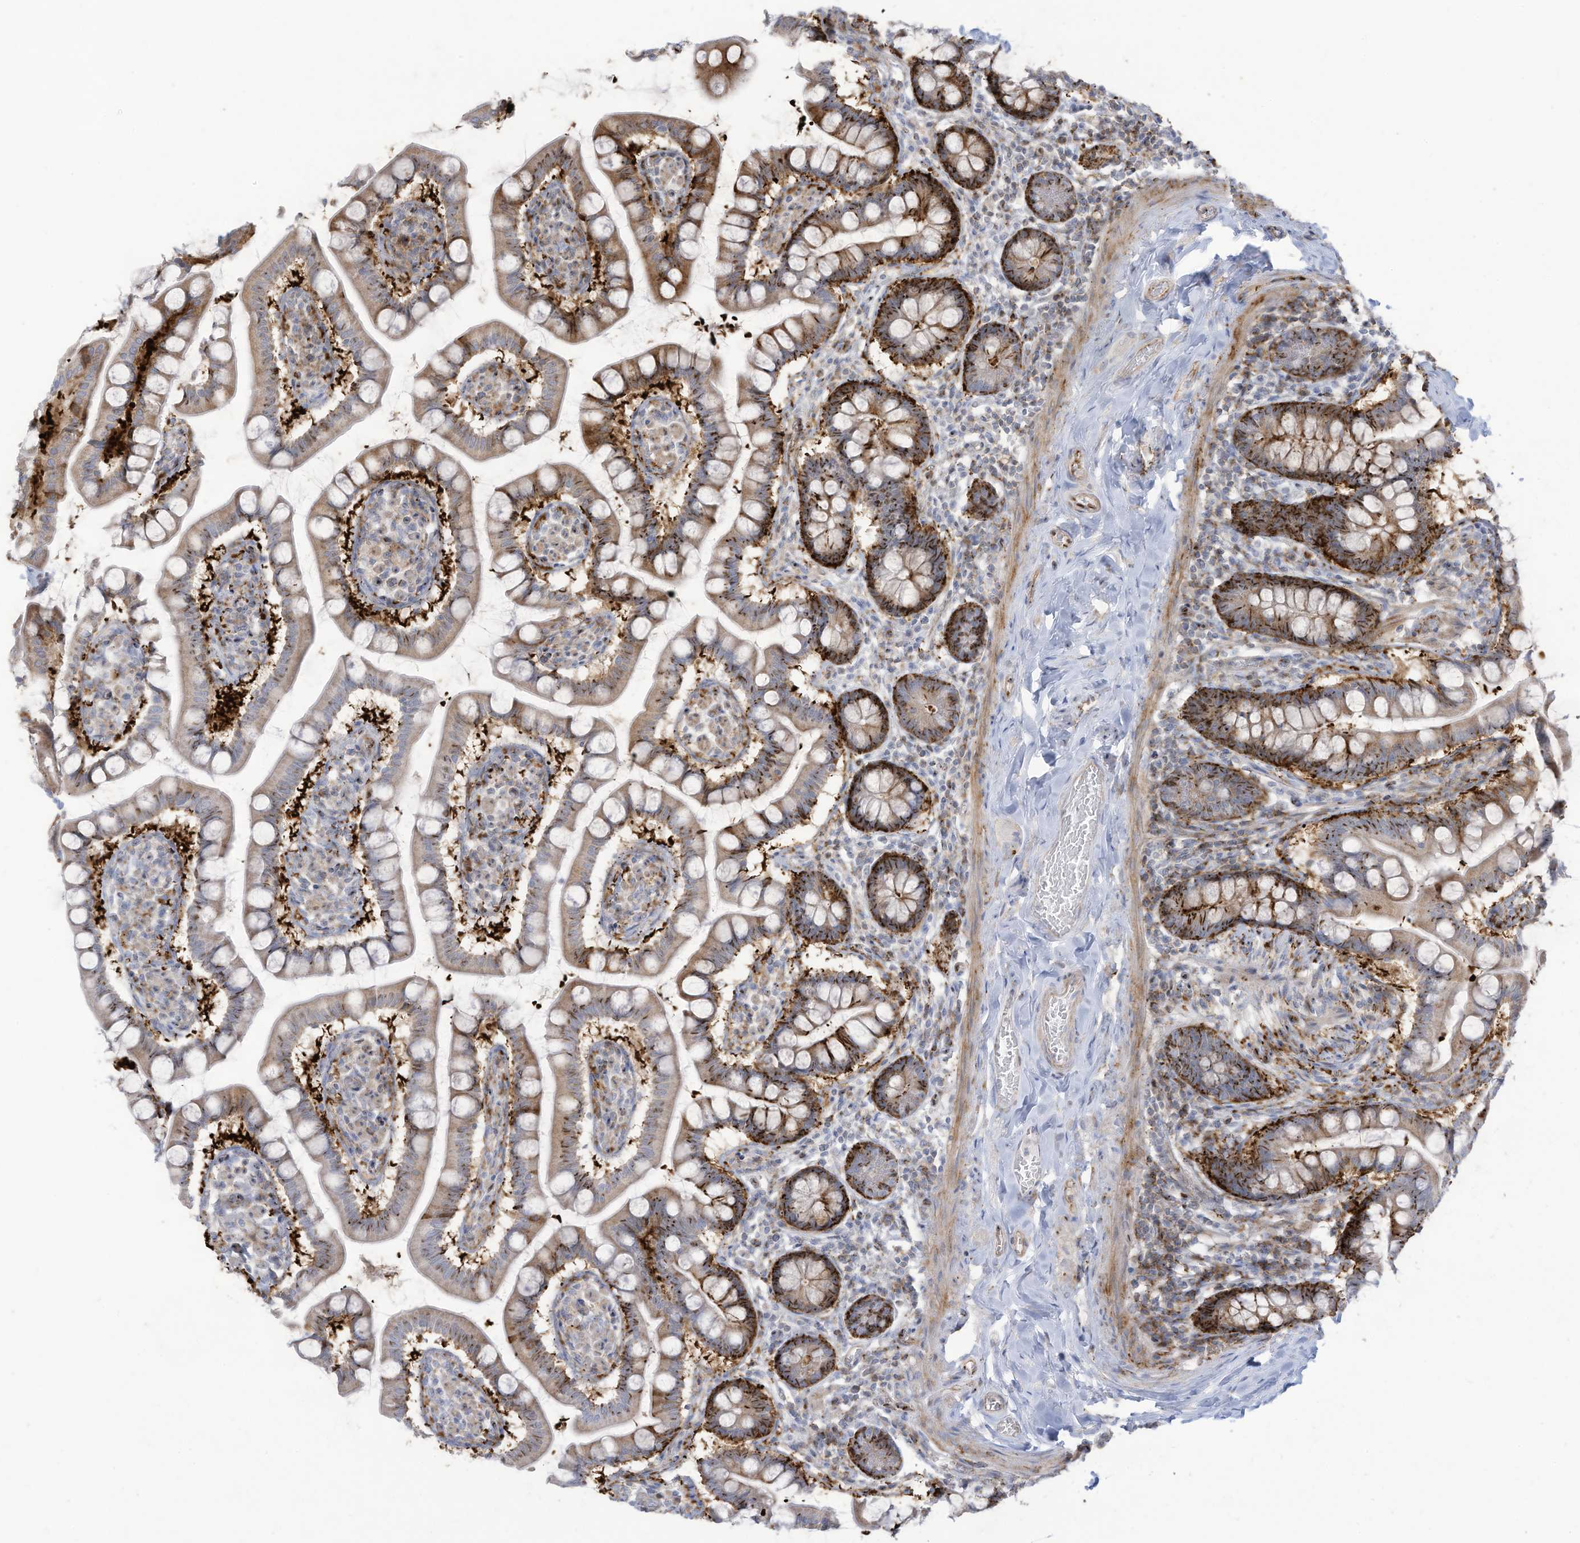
{"staining": {"intensity": "strong", "quantity": "25%-75%", "location": "cytoplasmic/membranous"}, "tissue": "small intestine", "cell_type": "Glandular cells", "image_type": "normal", "snomed": [{"axis": "morphology", "description": "Normal tissue, NOS"}, {"axis": "topography", "description": "Small intestine"}], "caption": "A brown stain highlights strong cytoplasmic/membranous staining of a protein in glandular cells of benign human small intestine.", "gene": "THNSL2", "patient": {"sex": "male", "age": 41}}